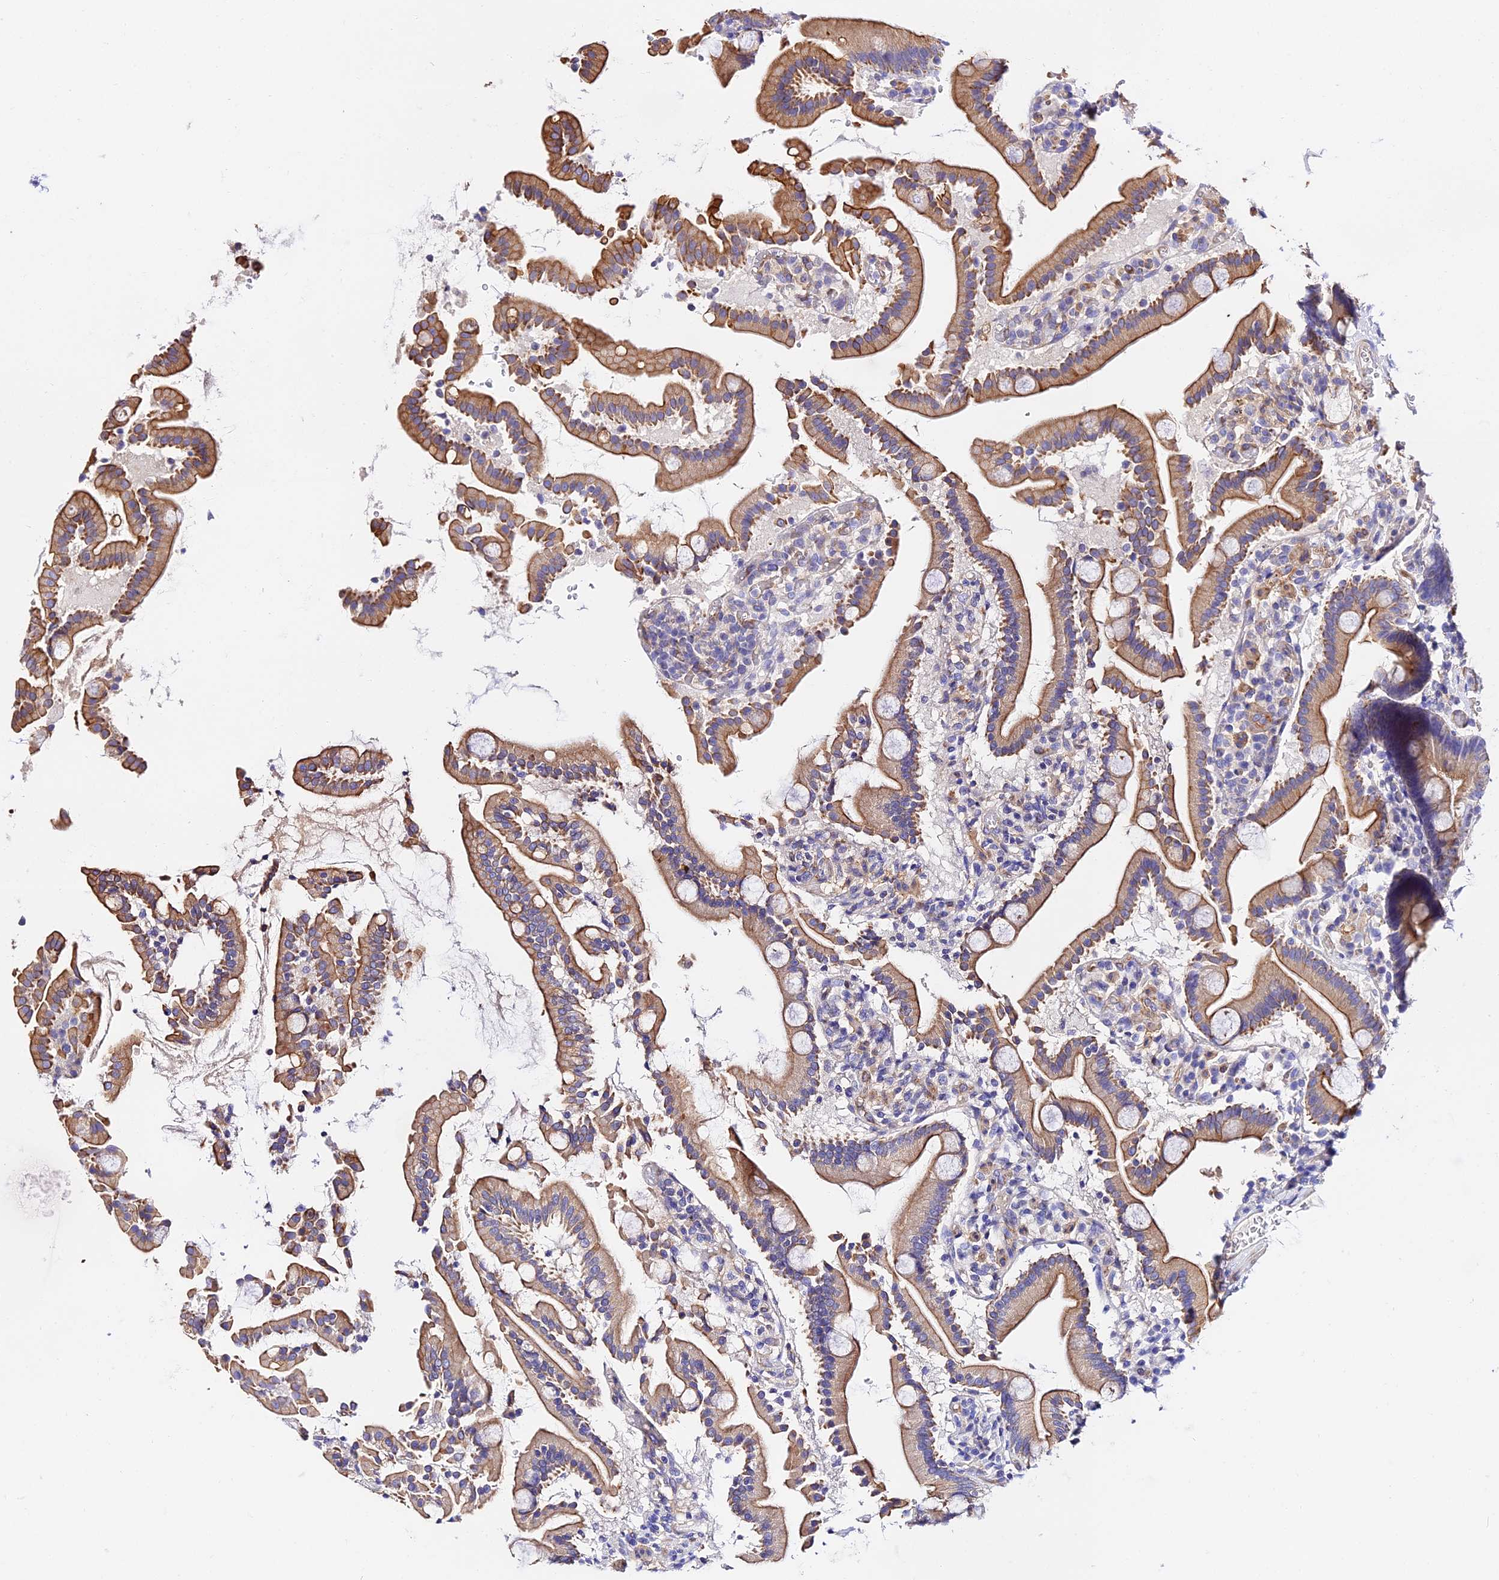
{"staining": {"intensity": "moderate", "quantity": ">75%", "location": "cytoplasmic/membranous"}, "tissue": "duodenum", "cell_type": "Glandular cells", "image_type": "normal", "snomed": [{"axis": "morphology", "description": "Normal tissue, NOS"}, {"axis": "topography", "description": "Duodenum"}], "caption": "Duodenum stained with a brown dye exhibits moderate cytoplasmic/membranous positive positivity in about >75% of glandular cells.", "gene": "DAW1", "patient": {"sex": "male", "age": 55}}